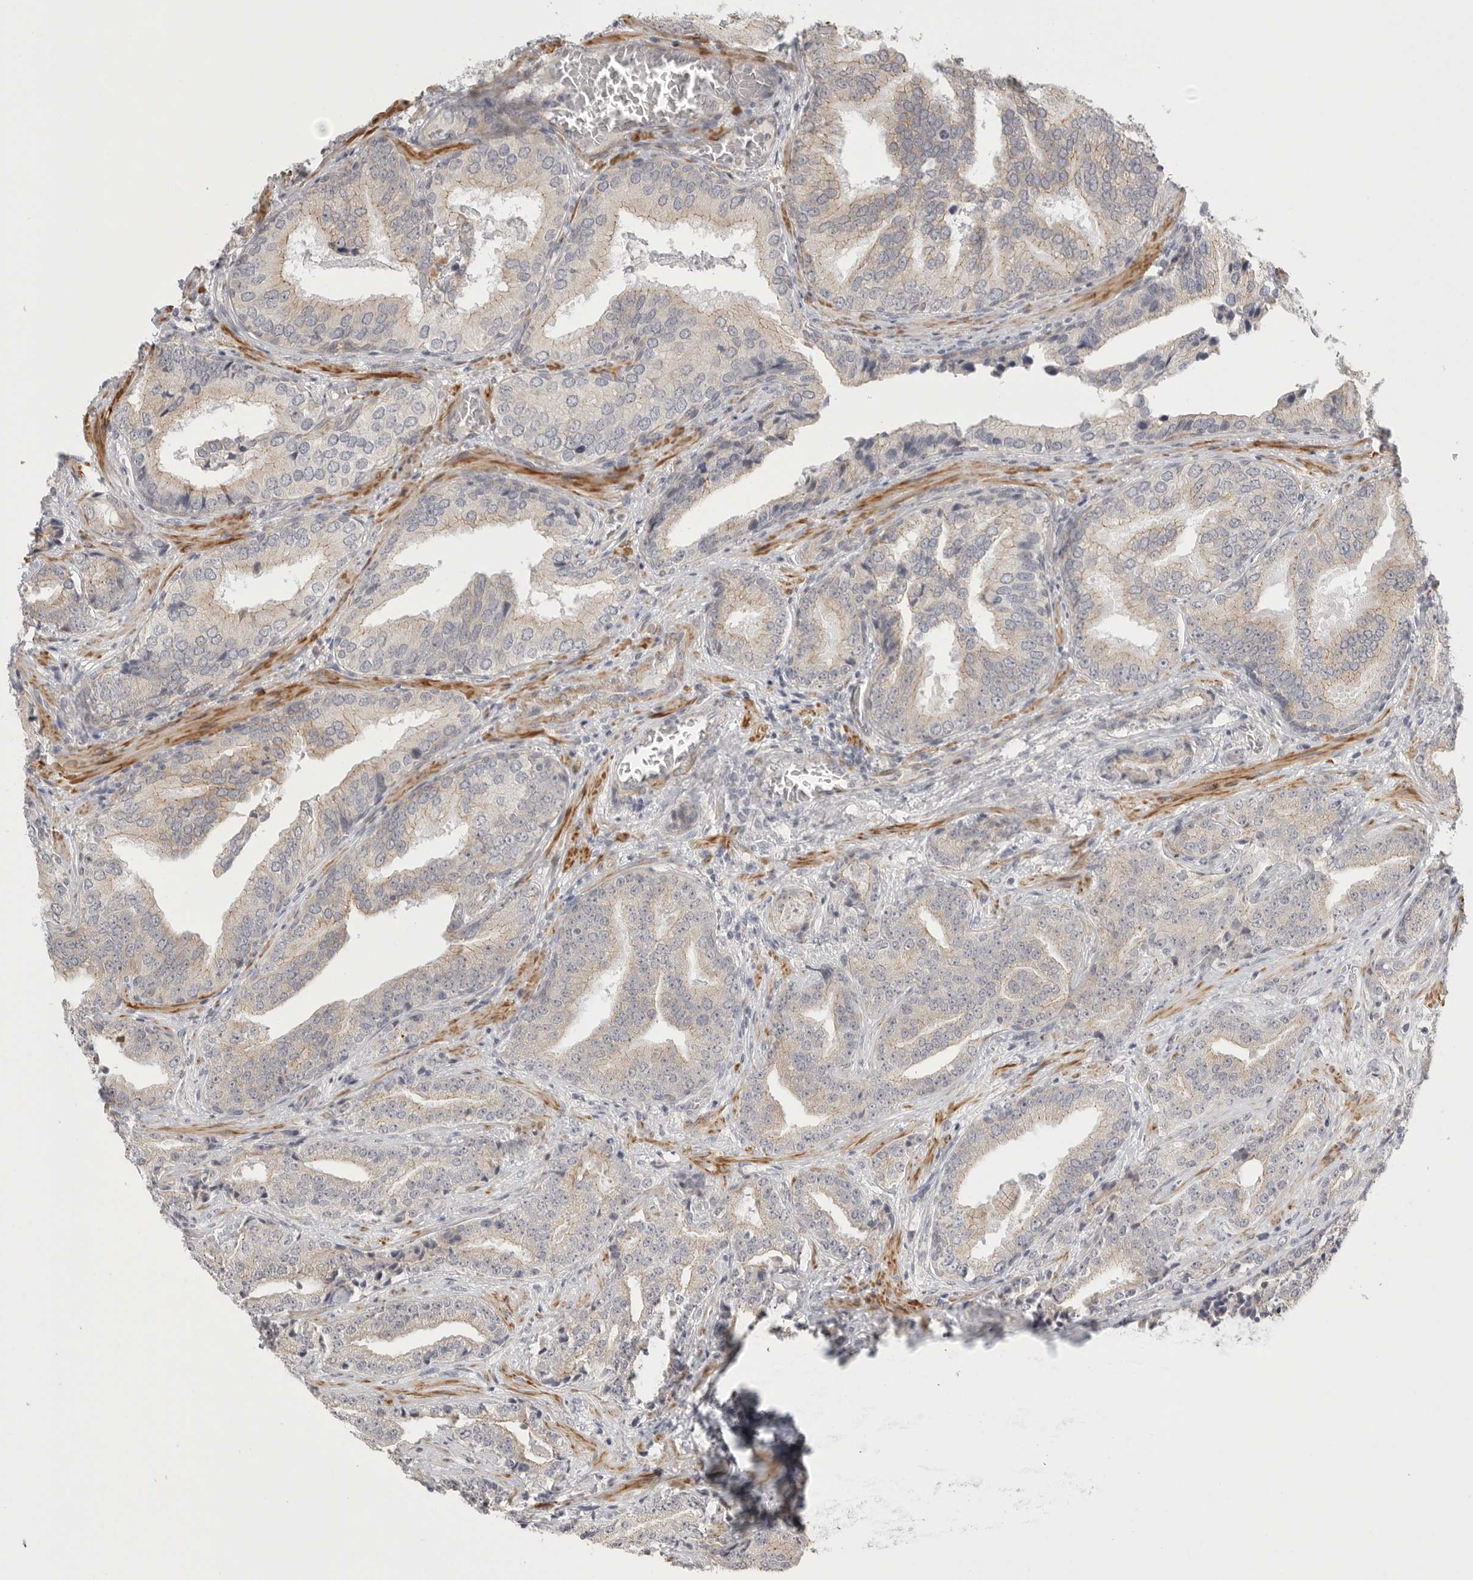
{"staining": {"intensity": "weak", "quantity": "<25%", "location": "cytoplasmic/membranous"}, "tissue": "prostate cancer", "cell_type": "Tumor cells", "image_type": "cancer", "snomed": [{"axis": "morphology", "description": "Adenocarcinoma, Low grade"}, {"axis": "topography", "description": "Prostate"}], "caption": "IHC of prostate cancer demonstrates no expression in tumor cells.", "gene": "STAB2", "patient": {"sex": "male", "age": 67}}